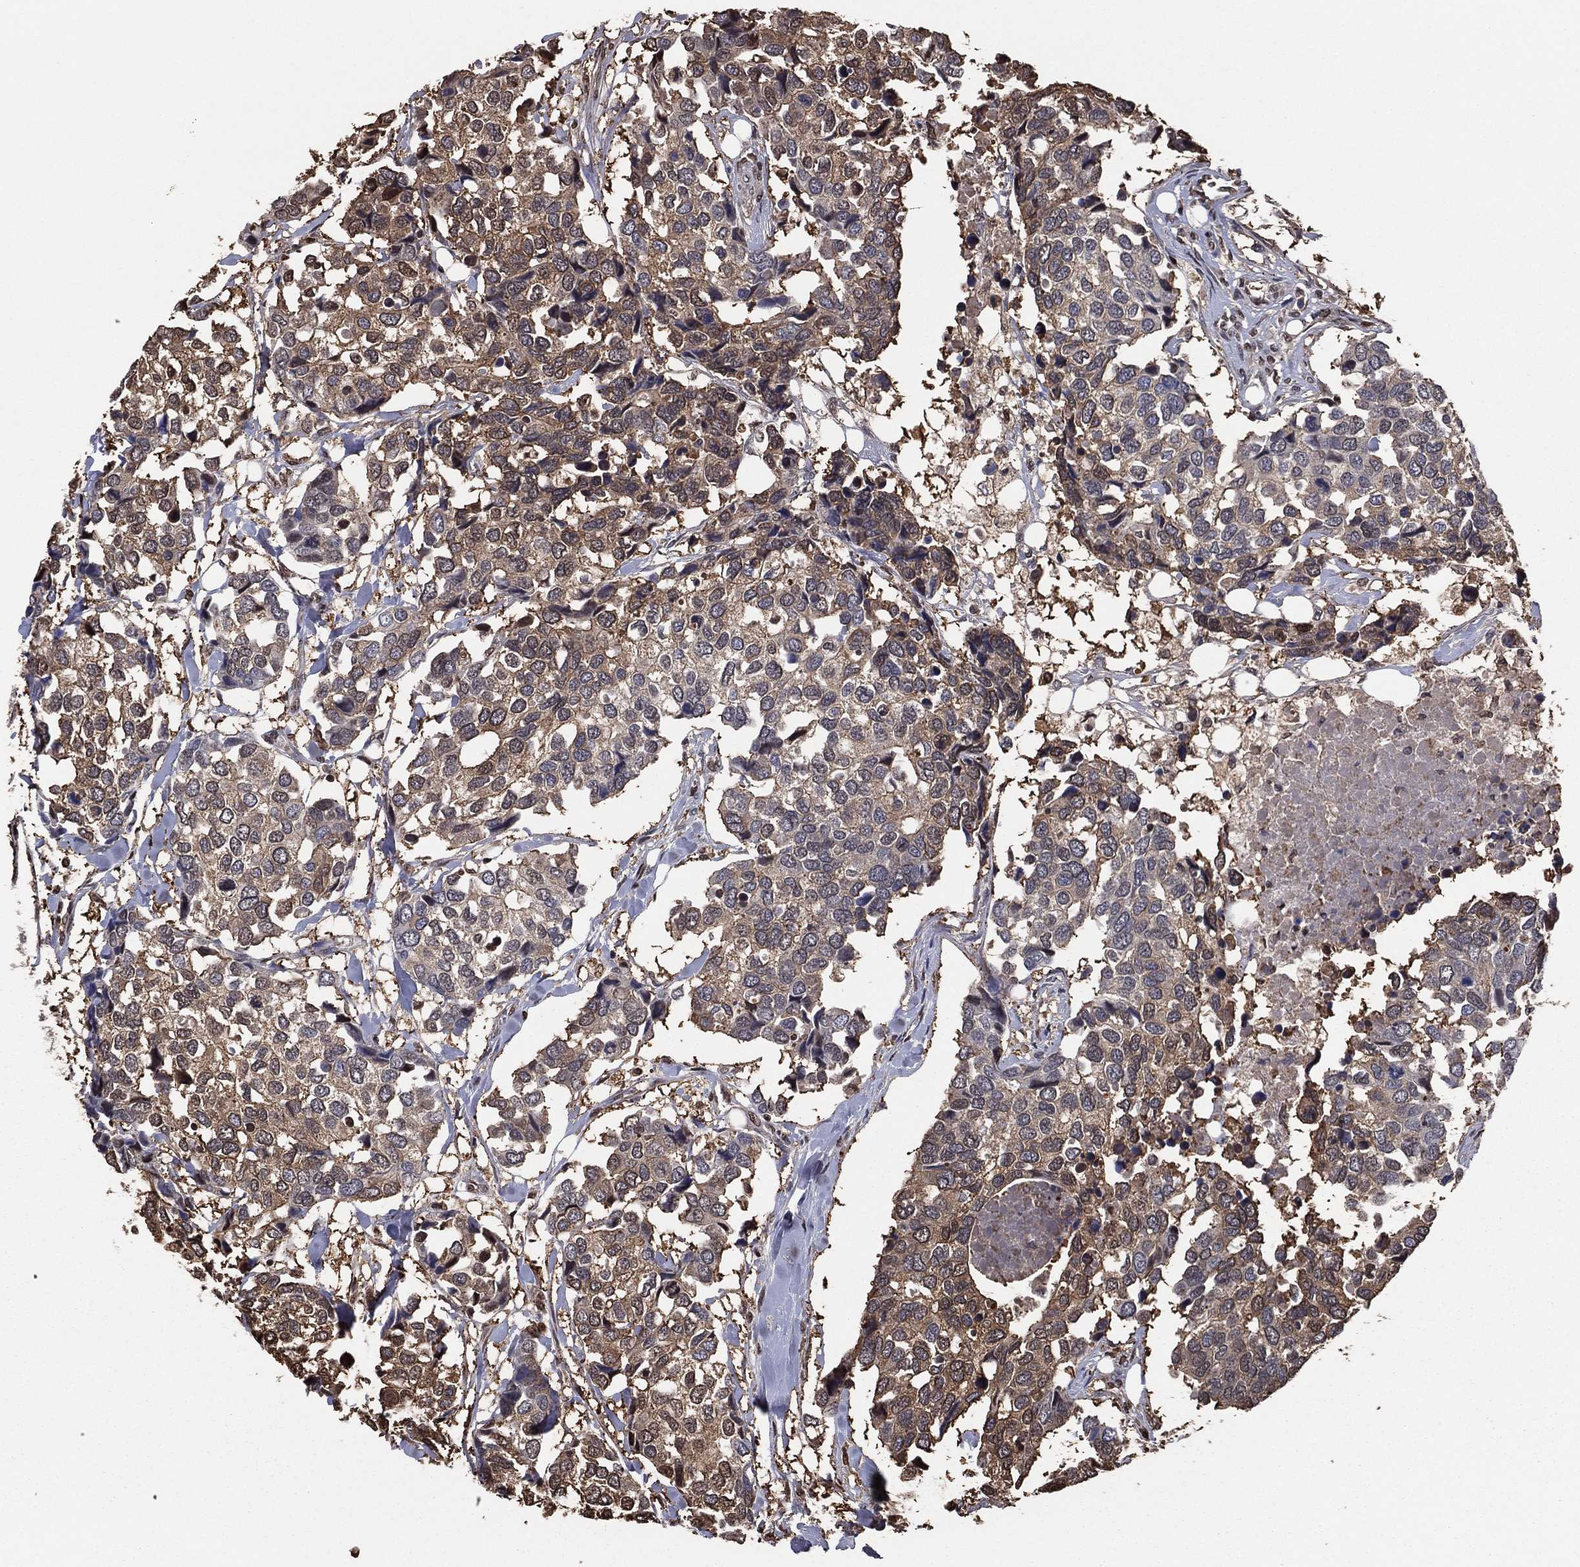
{"staining": {"intensity": "moderate", "quantity": "<25%", "location": "cytoplasmic/membranous,nuclear"}, "tissue": "breast cancer", "cell_type": "Tumor cells", "image_type": "cancer", "snomed": [{"axis": "morphology", "description": "Duct carcinoma"}, {"axis": "topography", "description": "Breast"}], "caption": "Breast cancer stained with a protein marker displays moderate staining in tumor cells.", "gene": "GAPDH", "patient": {"sex": "female", "age": 83}}